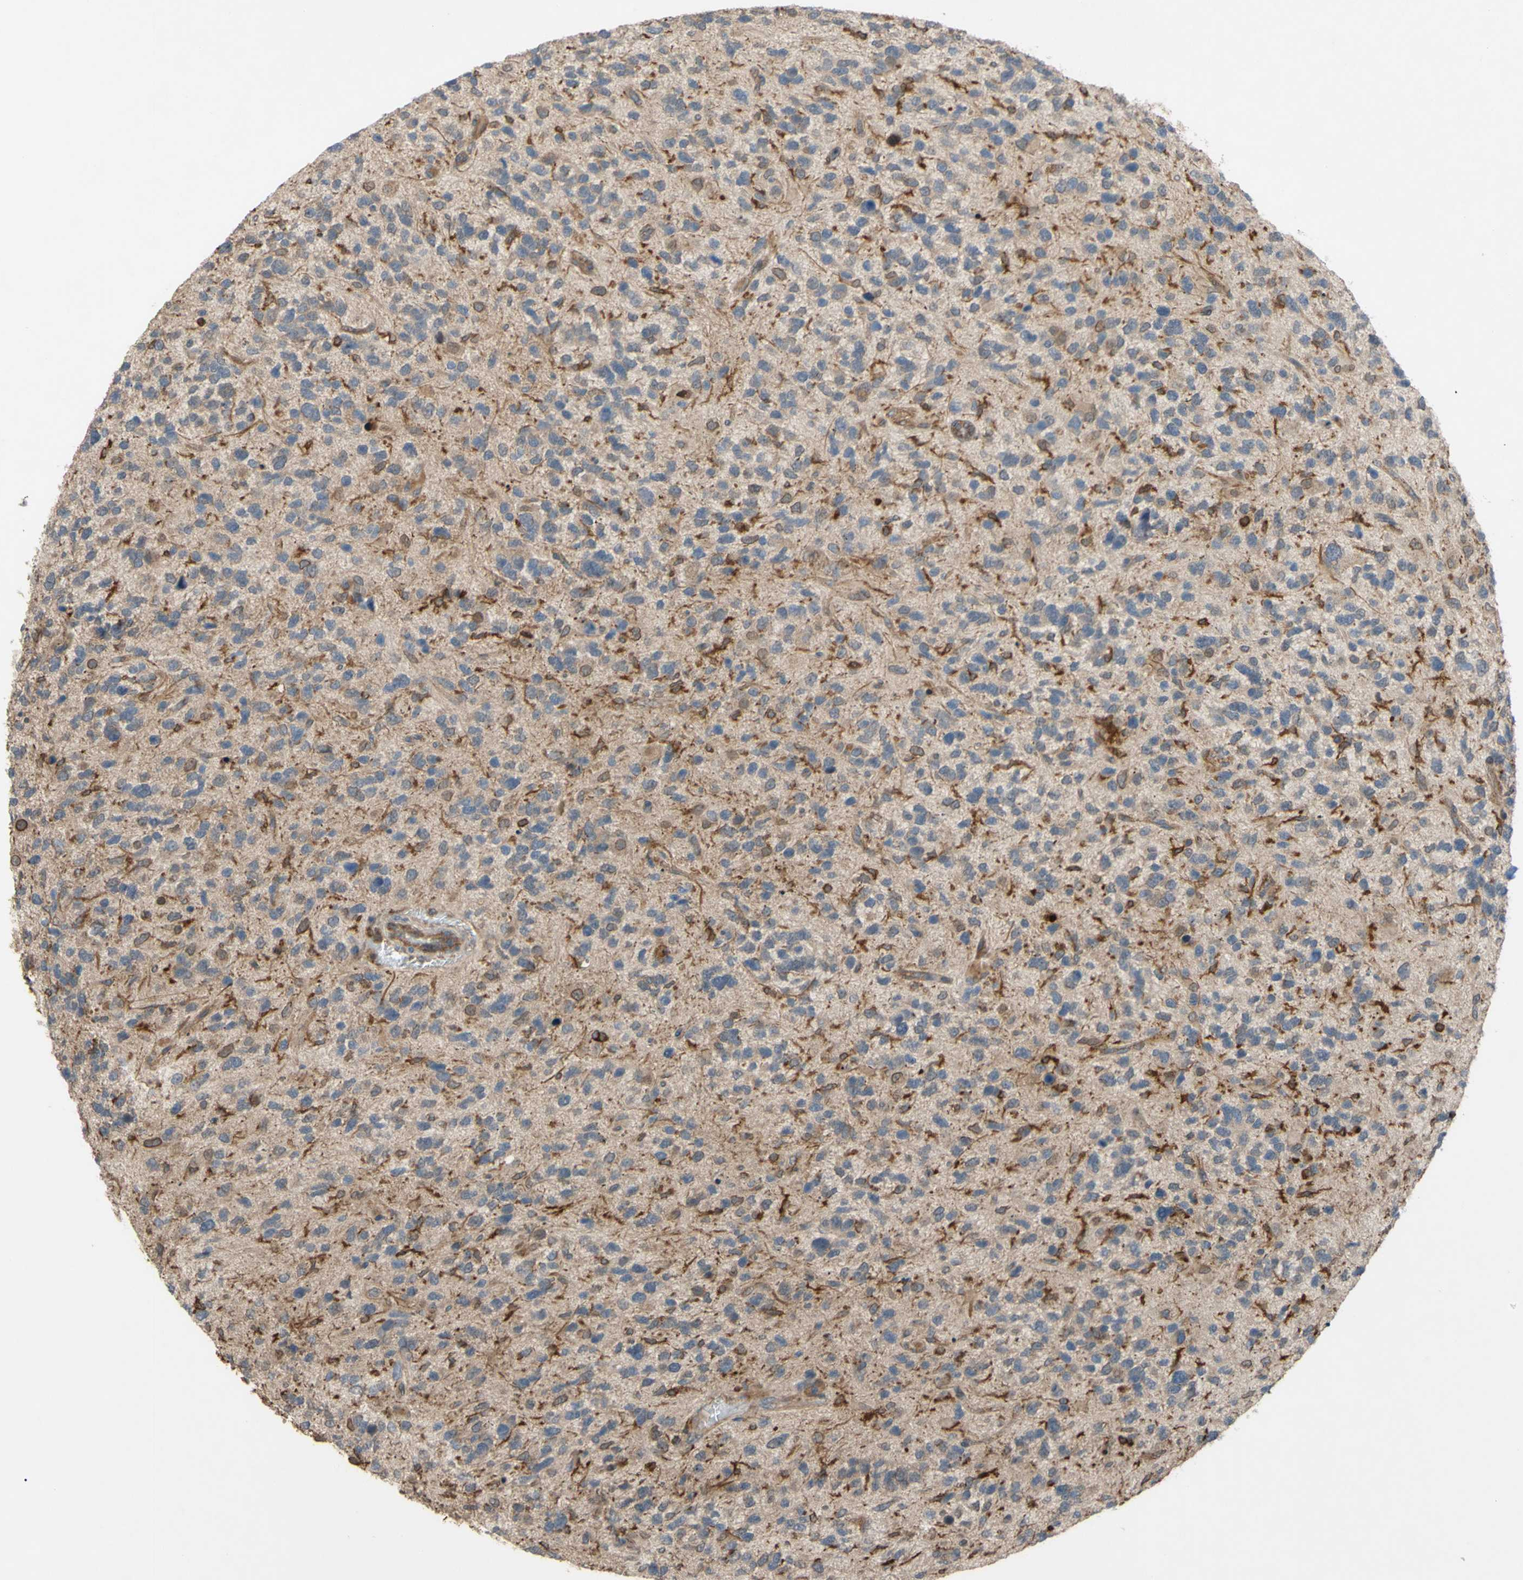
{"staining": {"intensity": "weak", "quantity": "25%-75%", "location": "cytoplasmic/membranous"}, "tissue": "glioma", "cell_type": "Tumor cells", "image_type": "cancer", "snomed": [{"axis": "morphology", "description": "Glioma, malignant, High grade"}, {"axis": "topography", "description": "Brain"}], "caption": "Malignant high-grade glioma was stained to show a protein in brown. There is low levels of weak cytoplasmic/membranous staining in about 25%-75% of tumor cells.", "gene": "SHROOM4", "patient": {"sex": "female", "age": 58}}